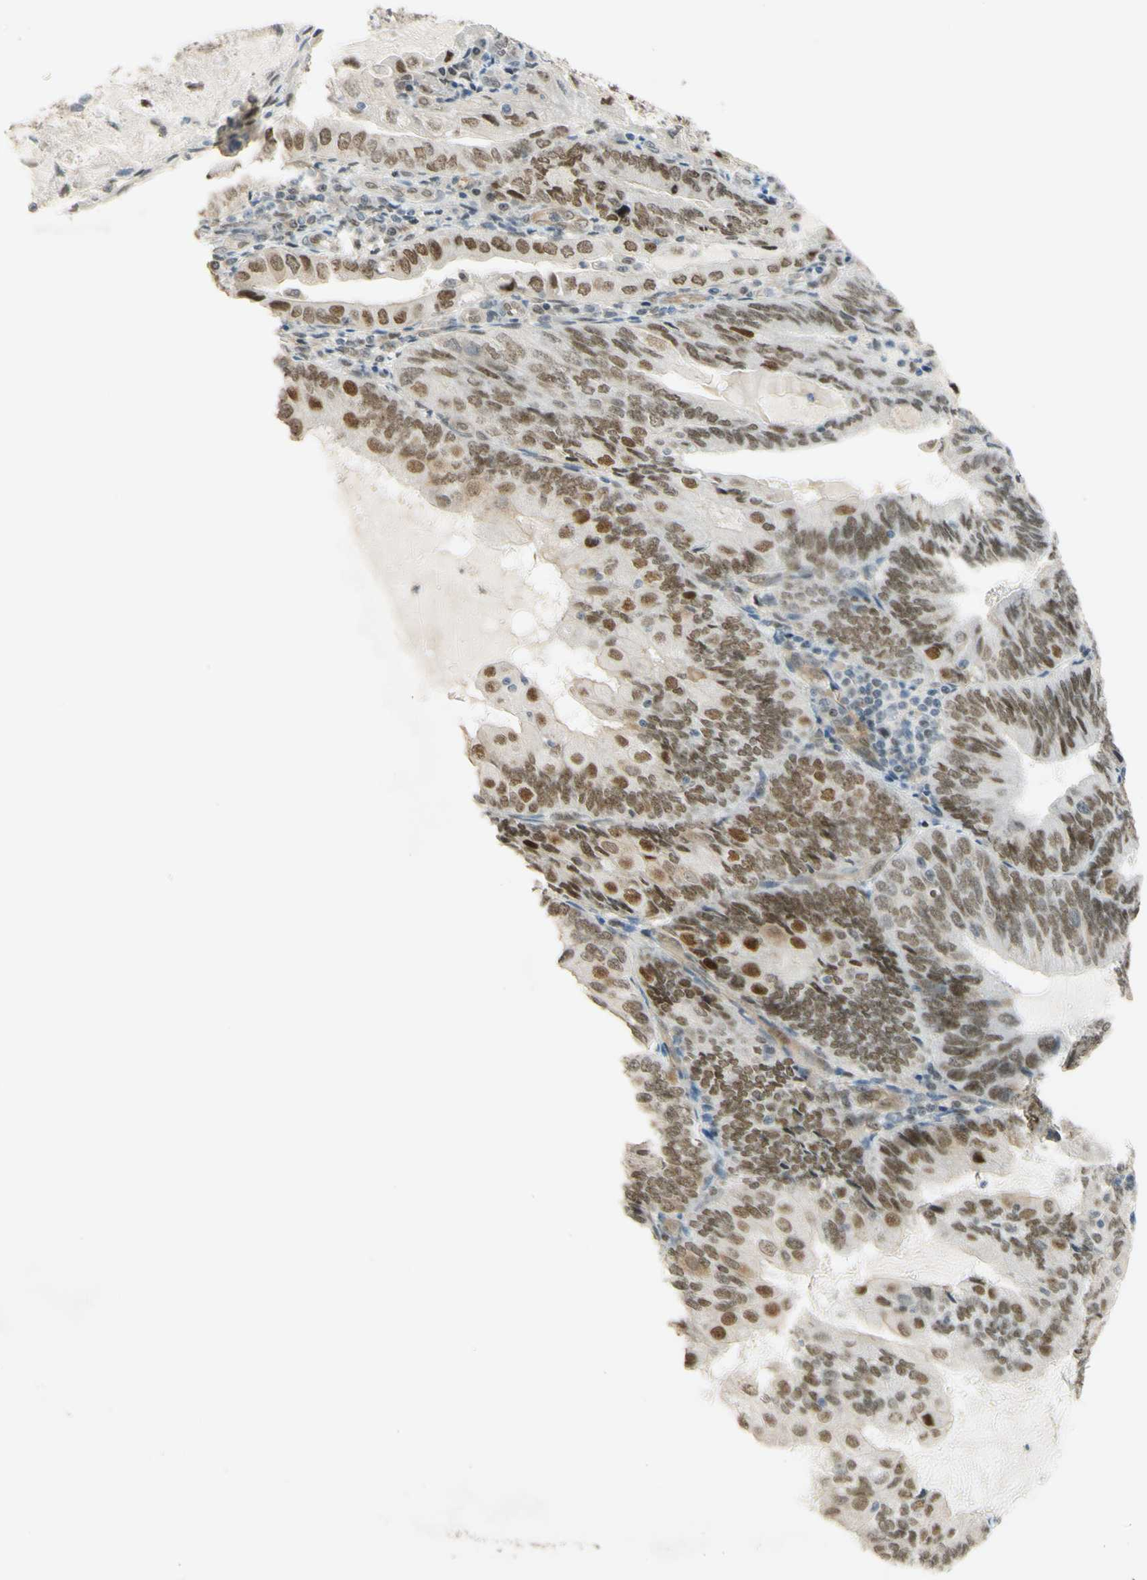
{"staining": {"intensity": "moderate", "quantity": "25%-75%", "location": "nuclear"}, "tissue": "endometrial cancer", "cell_type": "Tumor cells", "image_type": "cancer", "snomed": [{"axis": "morphology", "description": "Adenocarcinoma, NOS"}, {"axis": "topography", "description": "Endometrium"}], "caption": "A histopathology image showing moderate nuclear expression in about 25%-75% of tumor cells in endometrial cancer (adenocarcinoma), as visualized by brown immunohistochemical staining.", "gene": "POLB", "patient": {"sex": "female", "age": 81}}